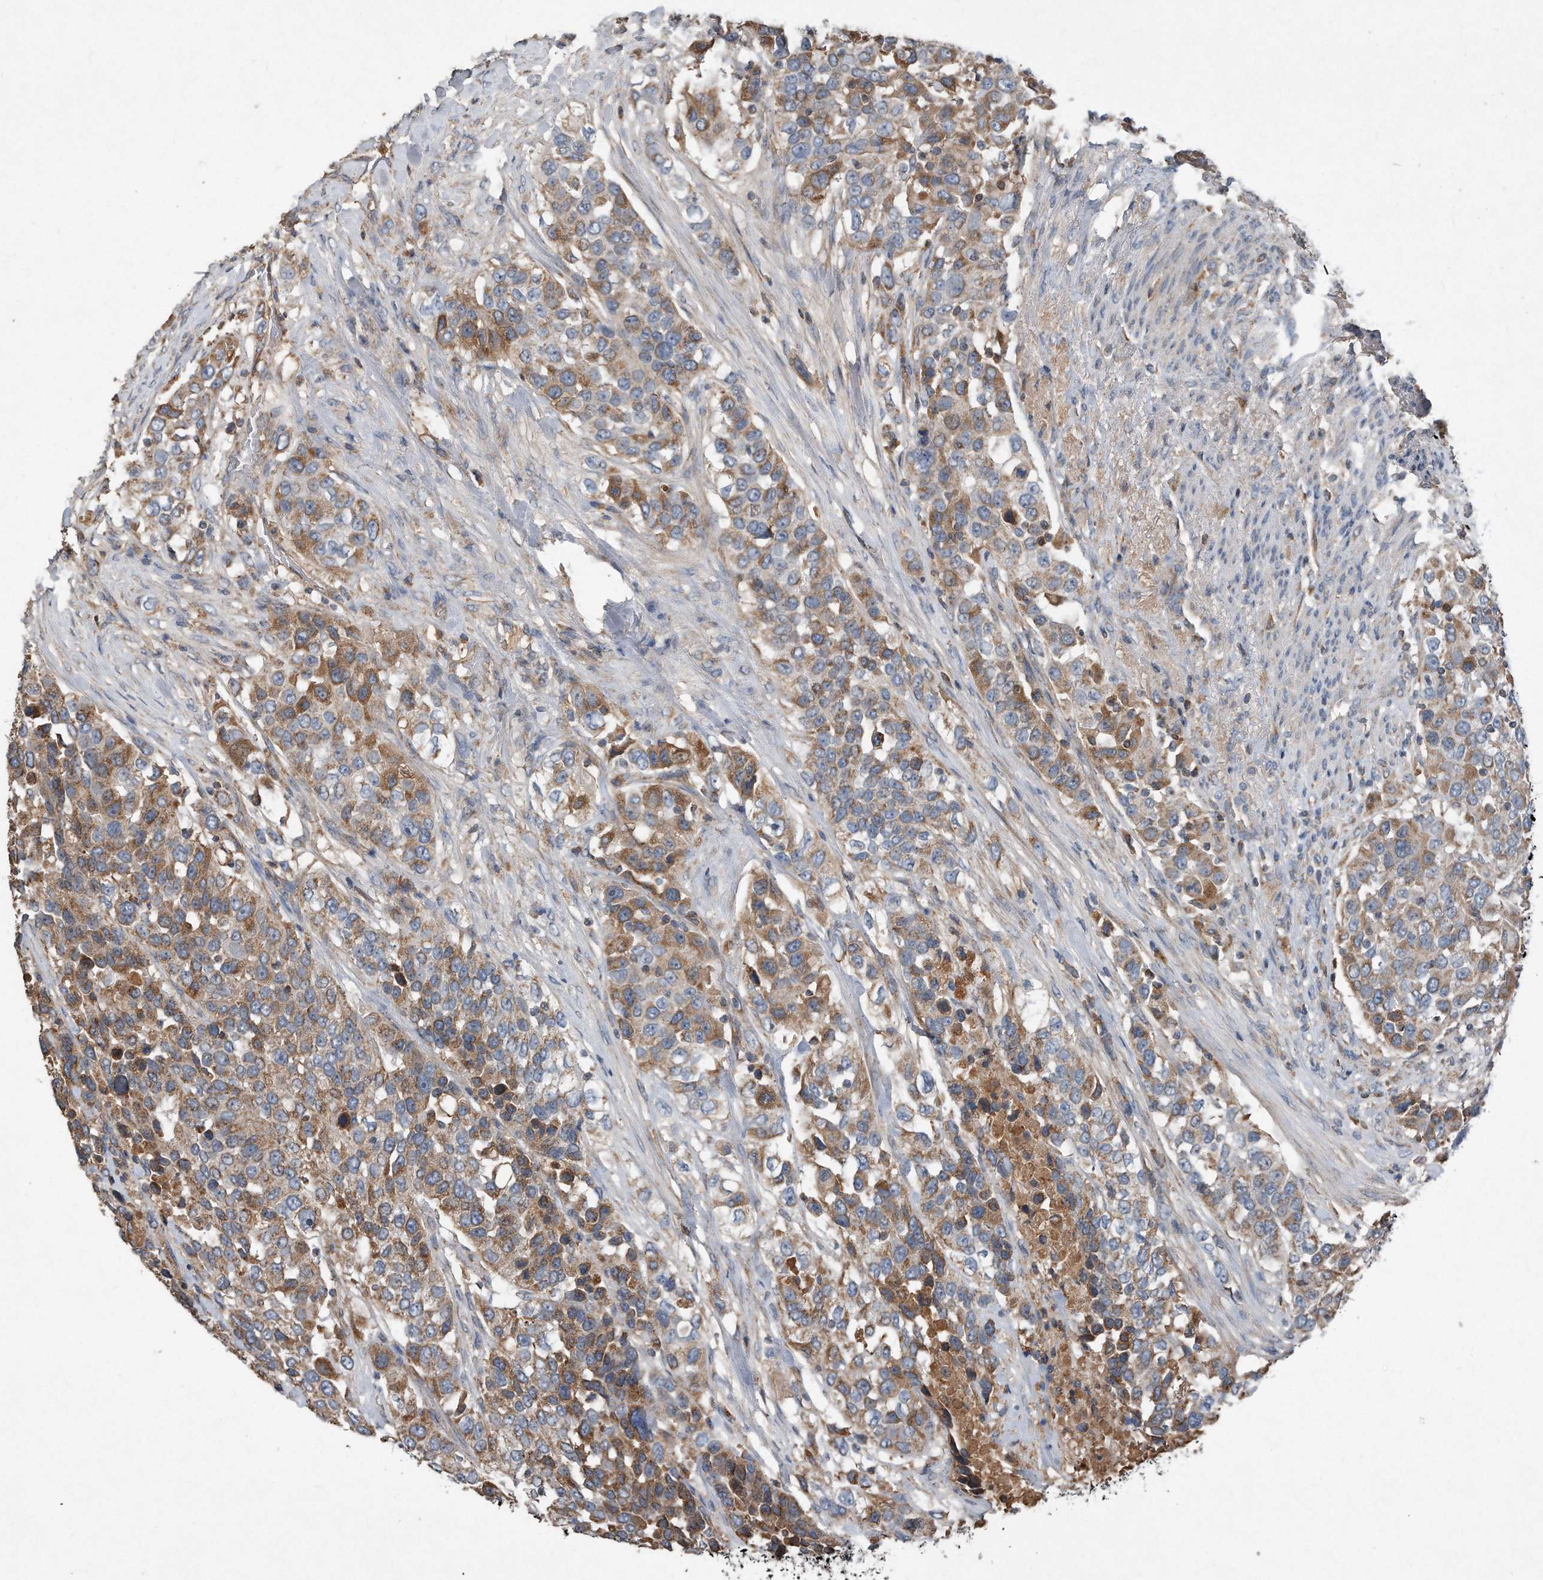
{"staining": {"intensity": "moderate", "quantity": ">75%", "location": "cytoplasmic/membranous"}, "tissue": "urothelial cancer", "cell_type": "Tumor cells", "image_type": "cancer", "snomed": [{"axis": "morphology", "description": "Urothelial carcinoma, High grade"}, {"axis": "topography", "description": "Urinary bladder"}], "caption": "This is an image of immunohistochemistry (IHC) staining of high-grade urothelial carcinoma, which shows moderate expression in the cytoplasmic/membranous of tumor cells.", "gene": "SDHA", "patient": {"sex": "female", "age": 80}}